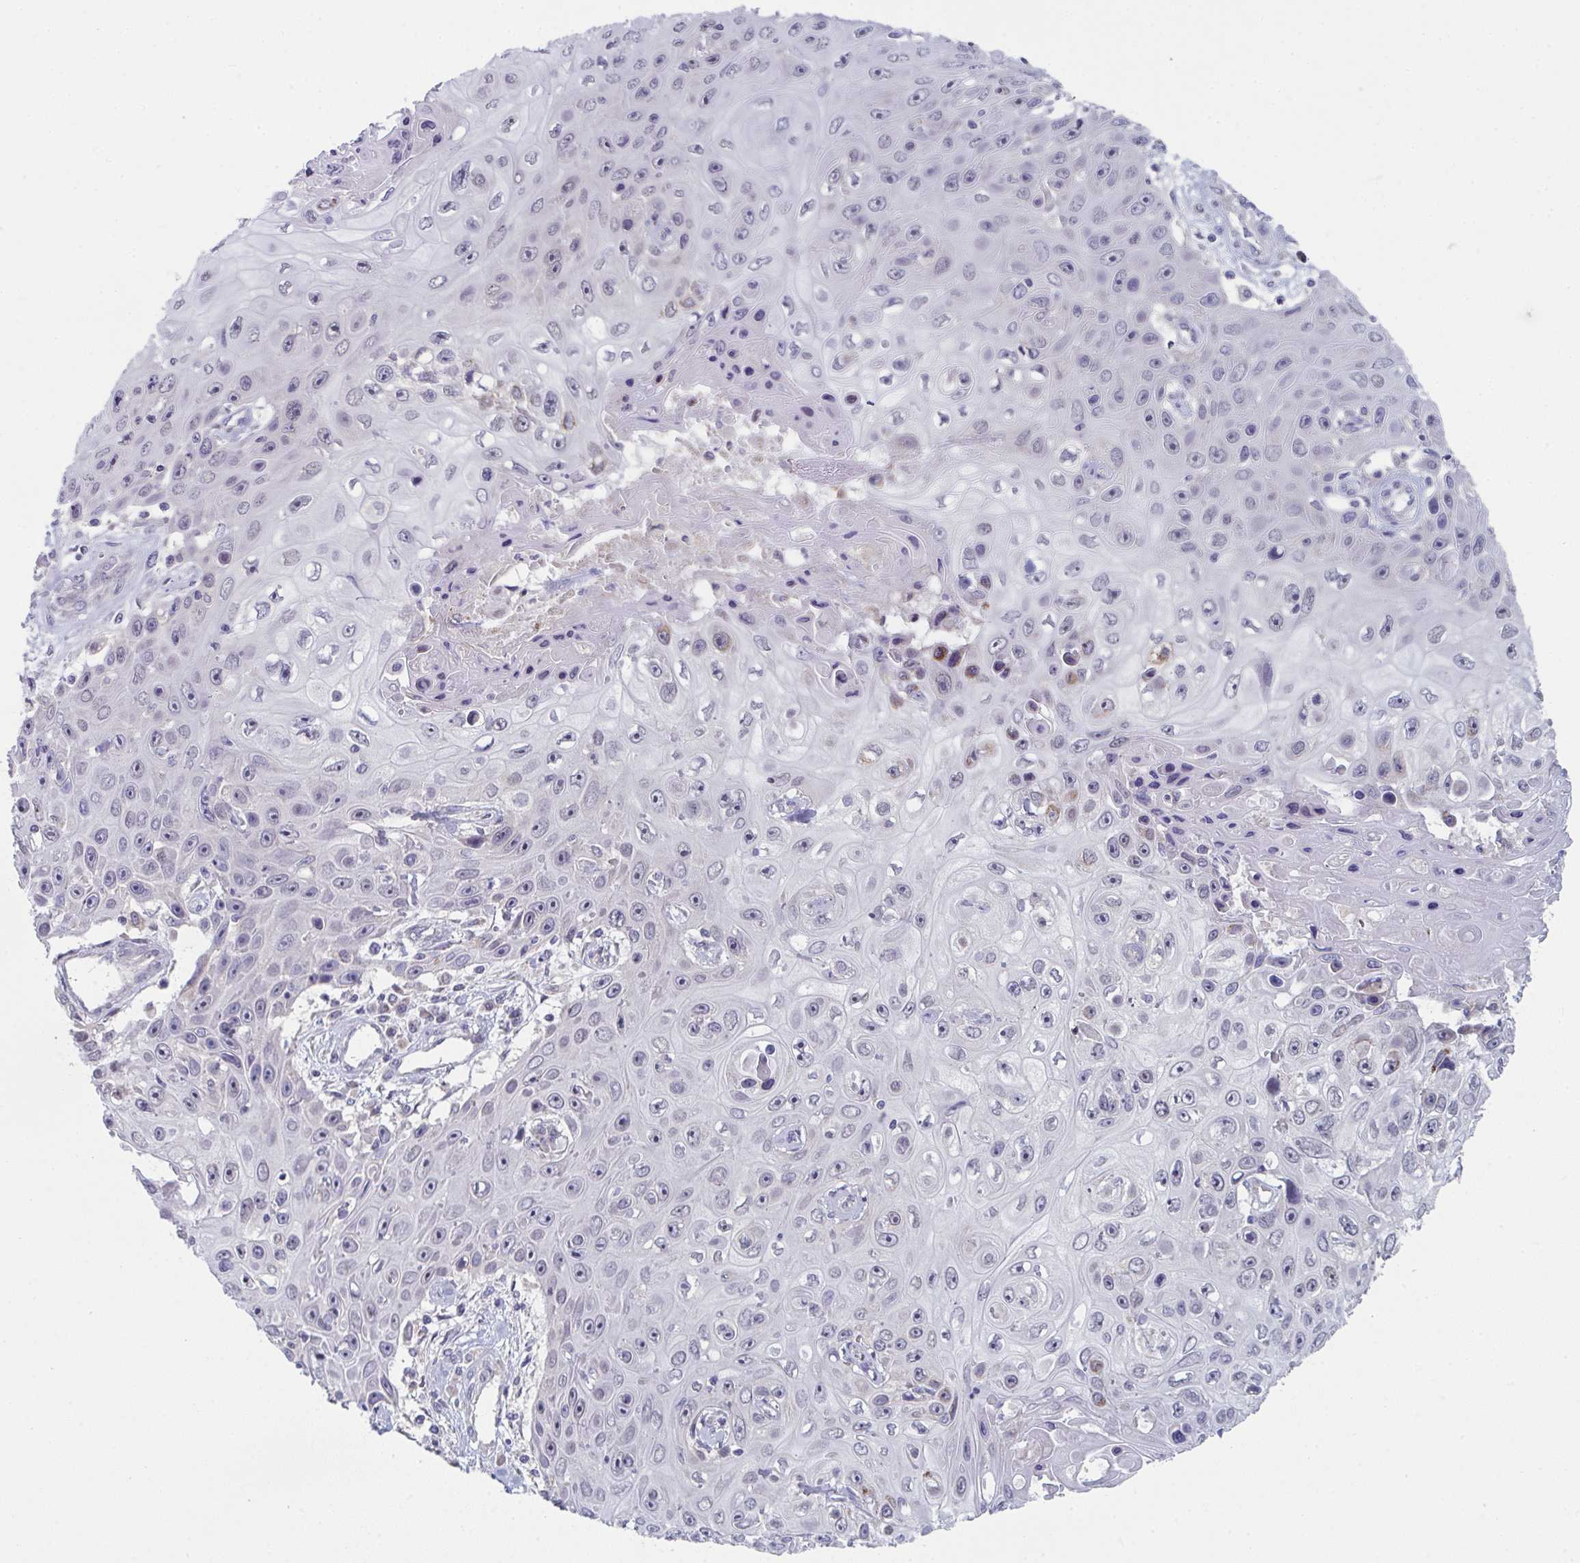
{"staining": {"intensity": "negative", "quantity": "none", "location": "none"}, "tissue": "skin cancer", "cell_type": "Tumor cells", "image_type": "cancer", "snomed": [{"axis": "morphology", "description": "Squamous cell carcinoma, NOS"}, {"axis": "topography", "description": "Skin"}], "caption": "Immunohistochemistry of human skin squamous cell carcinoma reveals no expression in tumor cells.", "gene": "VWDE", "patient": {"sex": "male", "age": 82}}